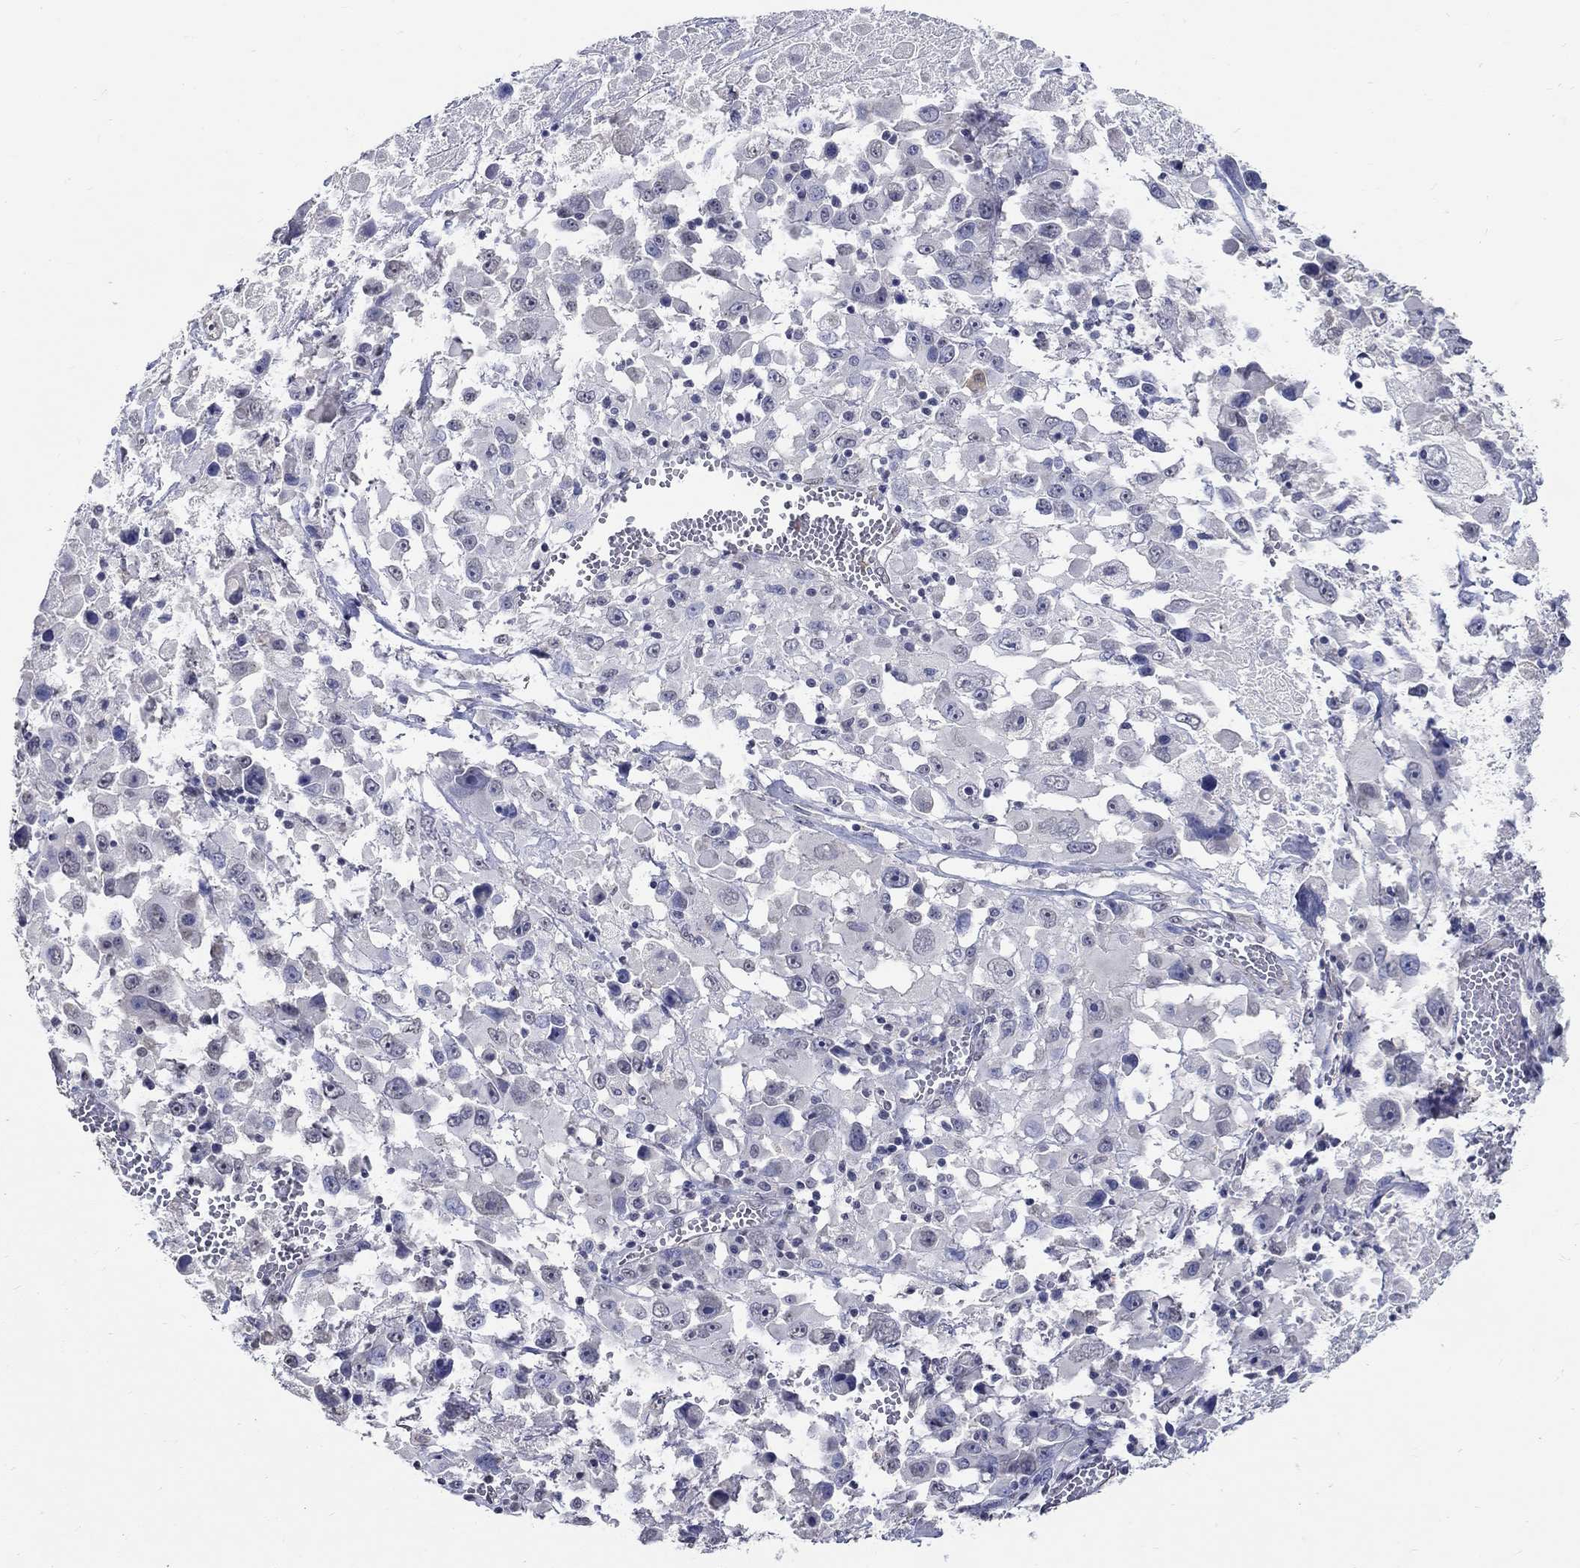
{"staining": {"intensity": "negative", "quantity": "none", "location": "none"}, "tissue": "melanoma", "cell_type": "Tumor cells", "image_type": "cancer", "snomed": [{"axis": "morphology", "description": "Malignant melanoma, Metastatic site"}, {"axis": "topography", "description": "Lymph node"}], "caption": "Tumor cells show no significant protein staining in melanoma.", "gene": "PDE1B", "patient": {"sex": "male", "age": 50}}